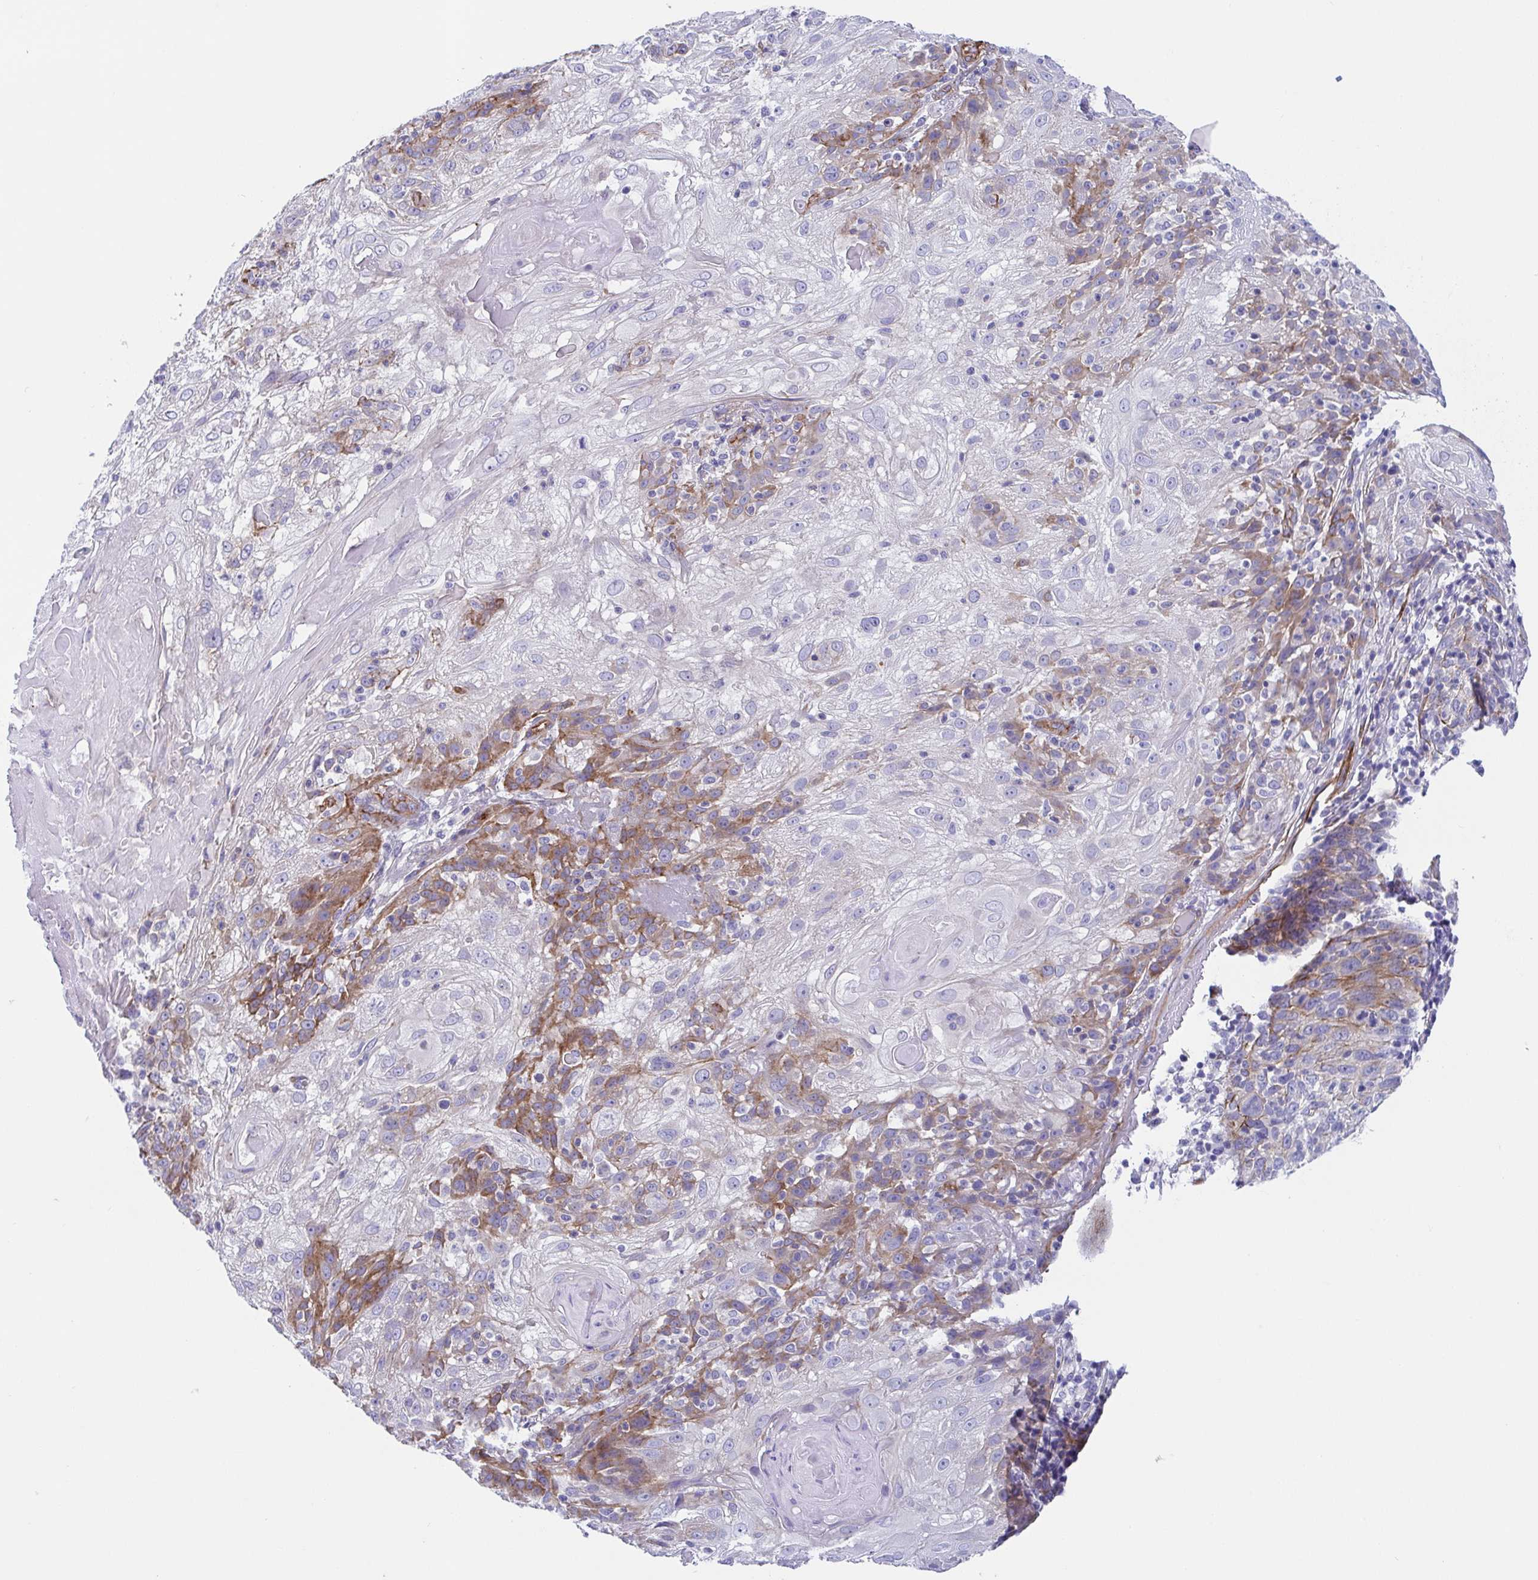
{"staining": {"intensity": "moderate", "quantity": "<25%", "location": "cytoplasmic/membranous"}, "tissue": "skin cancer", "cell_type": "Tumor cells", "image_type": "cancer", "snomed": [{"axis": "morphology", "description": "Normal tissue, NOS"}, {"axis": "morphology", "description": "Squamous cell carcinoma, NOS"}, {"axis": "topography", "description": "Skin"}], "caption": "Approximately <25% of tumor cells in human skin cancer (squamous cell carcinoma) display moderate cytoplasmic/membranous protein positivity as visualized by brown immunohistochemical staining.", "gene": "TRAM2", "patient": {"sex": "female", "age": 83}}